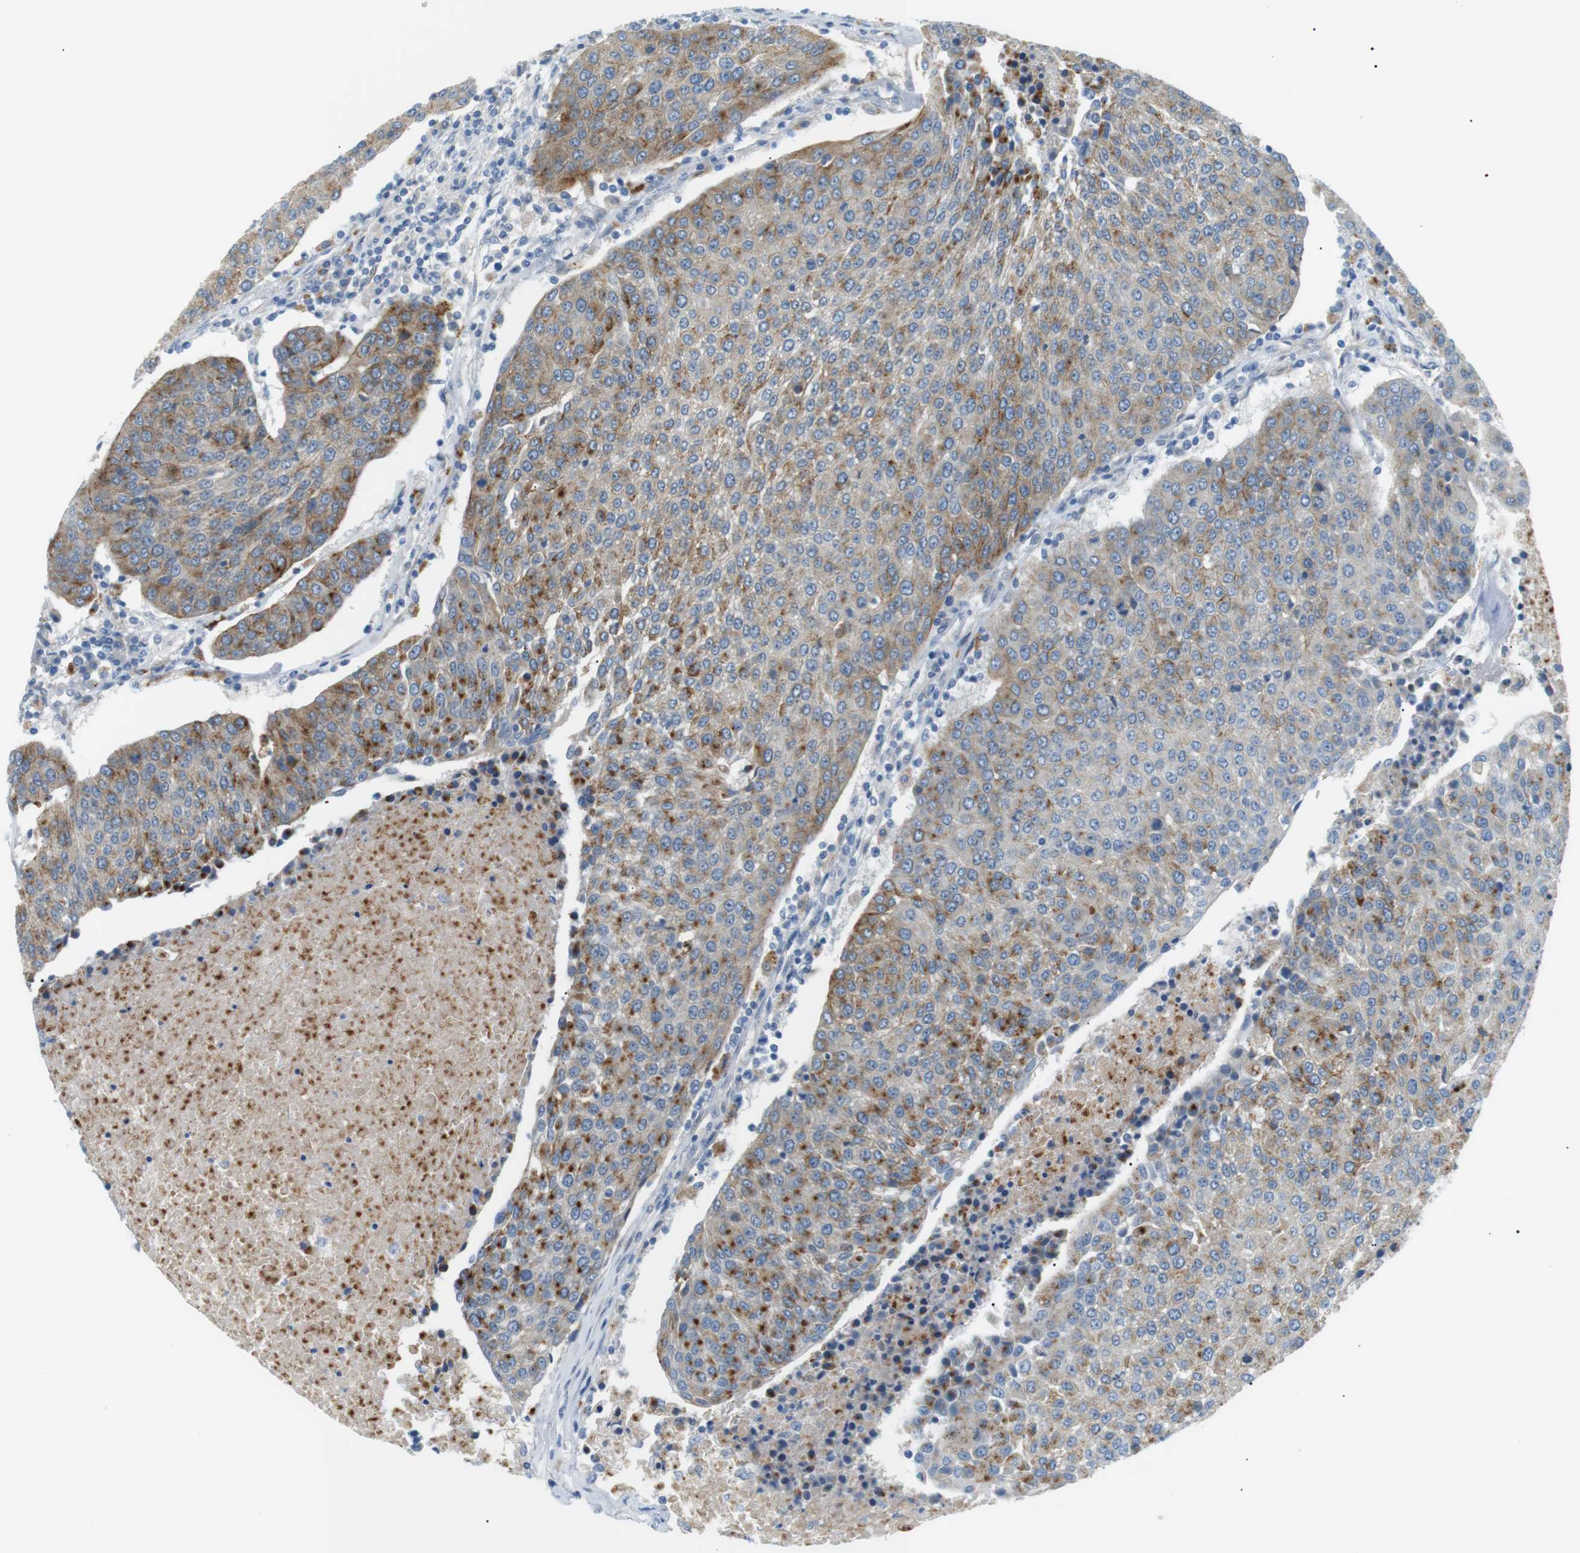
{"staining": {"intensity": "moderate", "quantity": "25%-75%", "location": "cytoplasmic/membranous"}, "tissue": "urothelial cancer", "cell_type": "Tumor cells", "image_type": "cancer", "snomed": [{"axis": "morphology", "description": "Urothelial carcinoma, High grade"}, {"axis": "topography", "description": "Urinary bladder"}], "caption": "Human urothelial cancer stained for a protein (brown) demonstrates moderate cytoplasmic/membranous positive positivity in about 25%-75% of tumor cells.", "gene": "B4GALNT2", "patient": {"sex": "female", "age": 85}}